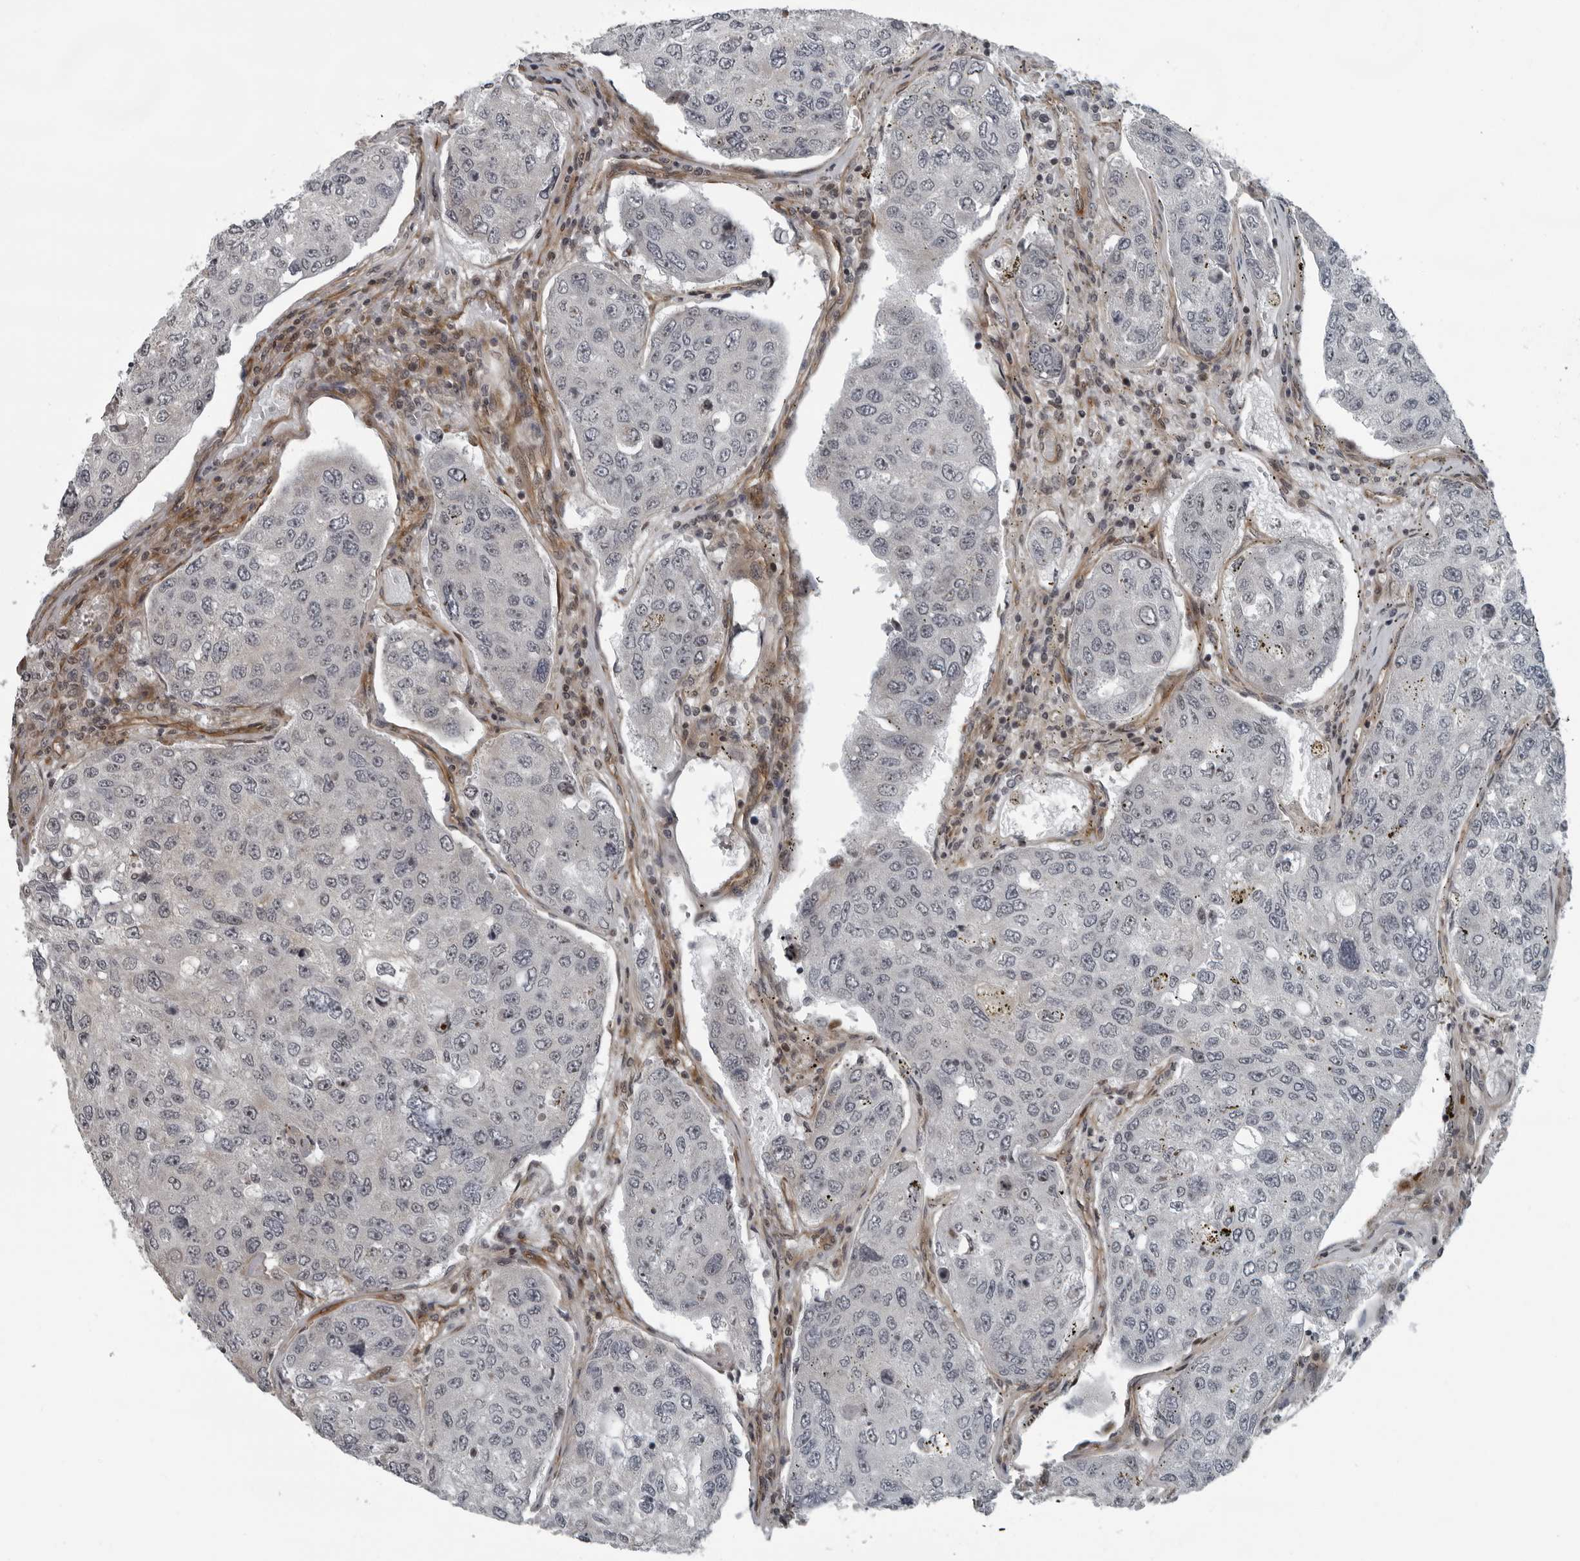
{"staining": {"intensity": "negative", "quantity": "none", "location": "none"}, "tissue": "urothelial cancer", "cell_type": "Tumor cells", "image_type": "cancer", "snomed": [{"axis": "morphology", "description": "Urothelial carcinoma, High grade"}, {"axis": "topography", "description": "Lymph node"}, {"axis": "topography", "description": "Urinary bladder"}], "caption": "Human urothelial cancer stained for a protein using IHC demonstrates no staining in tumor cells.", "gene": "FAM102B", "patient": {"sex": "male", "age": 51}}